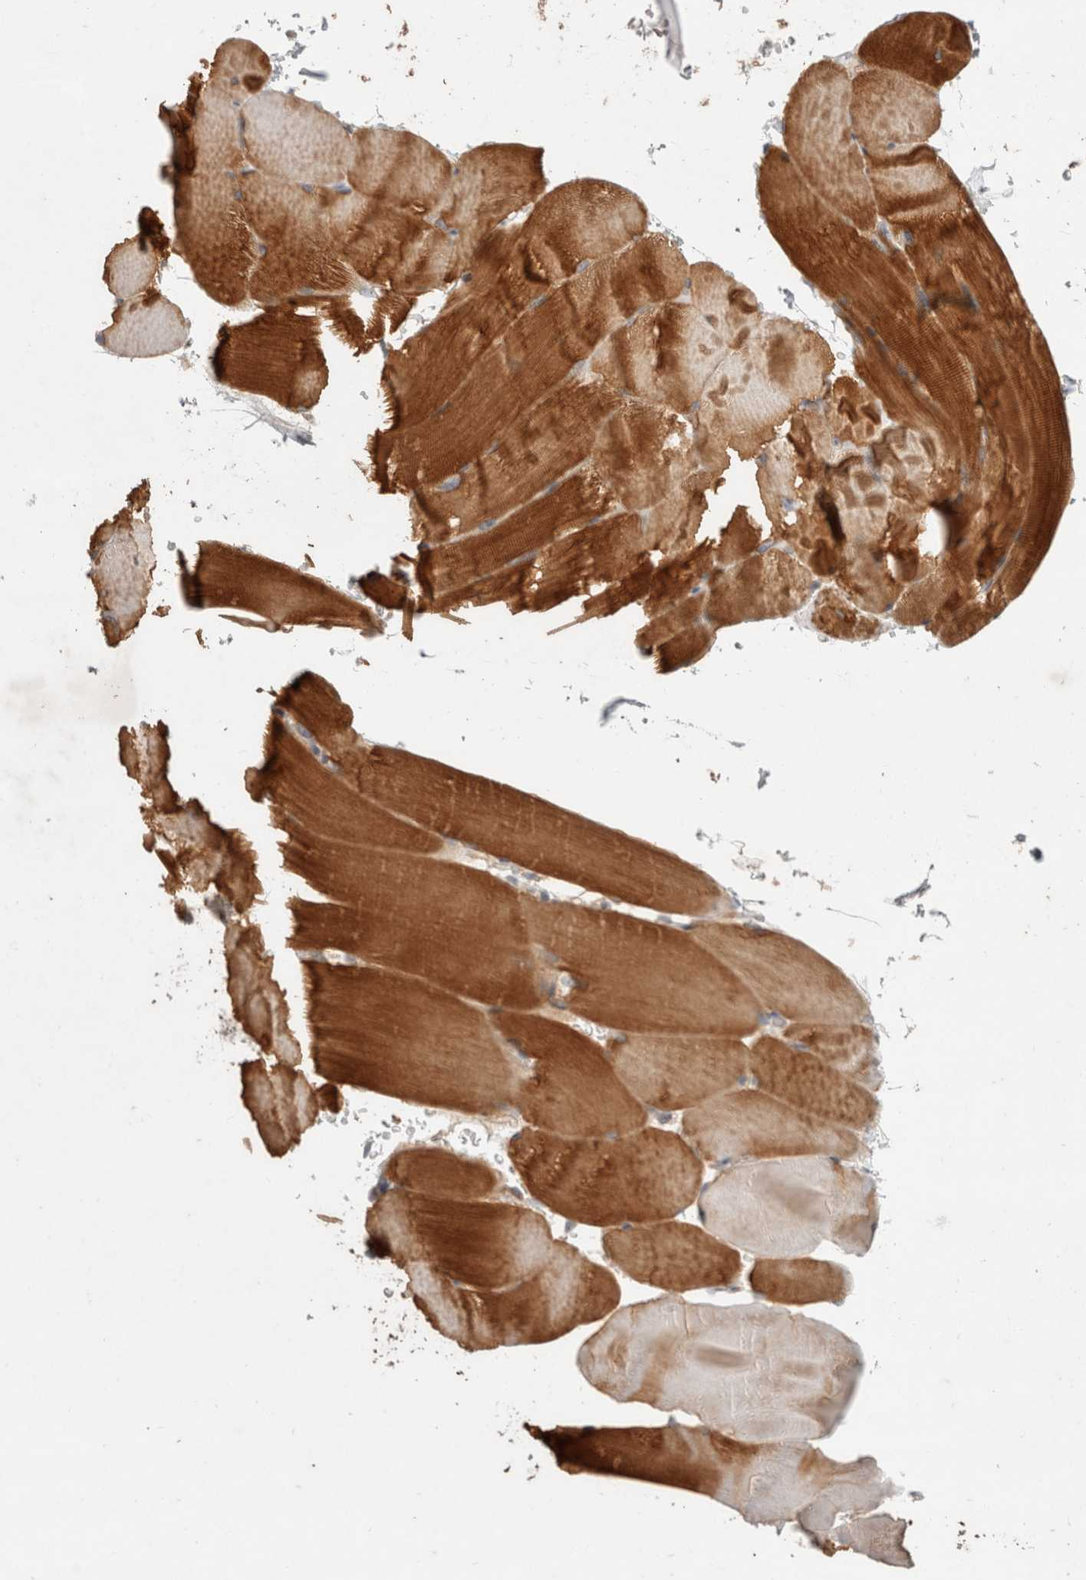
{"staining": {"intensity": "moderate", "quantity": ">75%", "location": "cytoplasmic/membranous"}, "tissue": "skeletal muscle", "cell_type": "Myocytes", "image_type": "normal", "snomed": [{"axis": "morphology", "description": "Normal tissue, NOS"}, {"axis": "topography", "description": "Skeletal muscle"}, {"axis": "topography", "description": "Parathyroid gland"}], "caption": "Skeletal muscle was stained to show a protein in brown. There is medium levels of moderate cytoplasmic/membranous staining in about >75% of myocytes. The staining was performed using DAB (3,3'-diaminobenzidine), with brown indicating positive protein expression. Nuclei are stained blue with hematoxylin.", "gene": "HROB", "patient": {"sex": "female", "age": 37}}